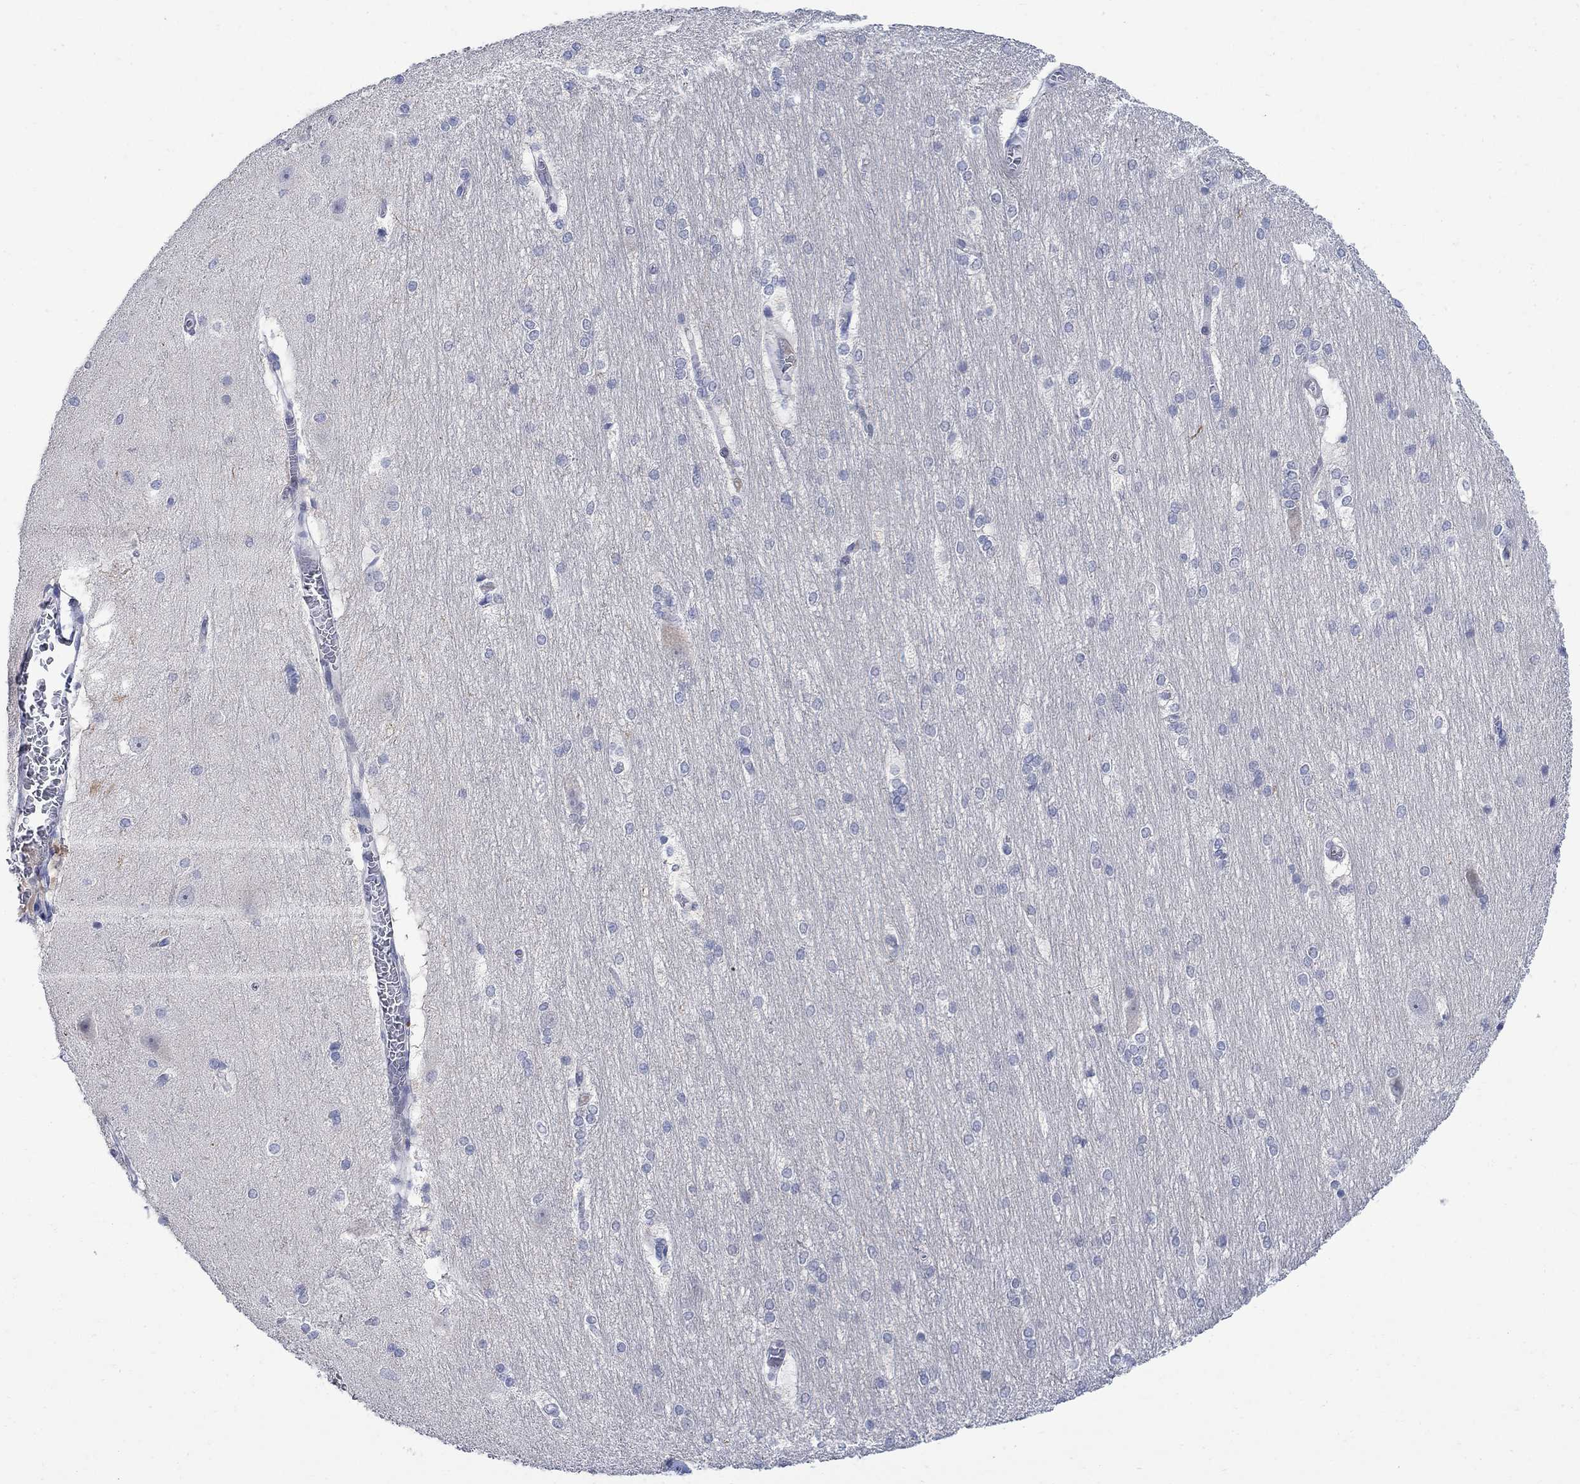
{"staining": {"intensity": "negative", "quantity": "none", "location": "none"}, "tissue": "hippocampus", "cell_type": "Glial cells", "image_type": "normal", "snomed": [{"axis": "morphology", "description": "Normal tissue, NOS"}, {"axis": "topography", "description": "Cerebral cortex"}, {"axis": "topography", "description": "Hippocampus"}], "caption": "DAB immunohistochemical staining of unremarkable hippocampus shows no significant staining in glial cells.", "gene": "DLK1", "patient": {"sex": "female", "age": 19}}